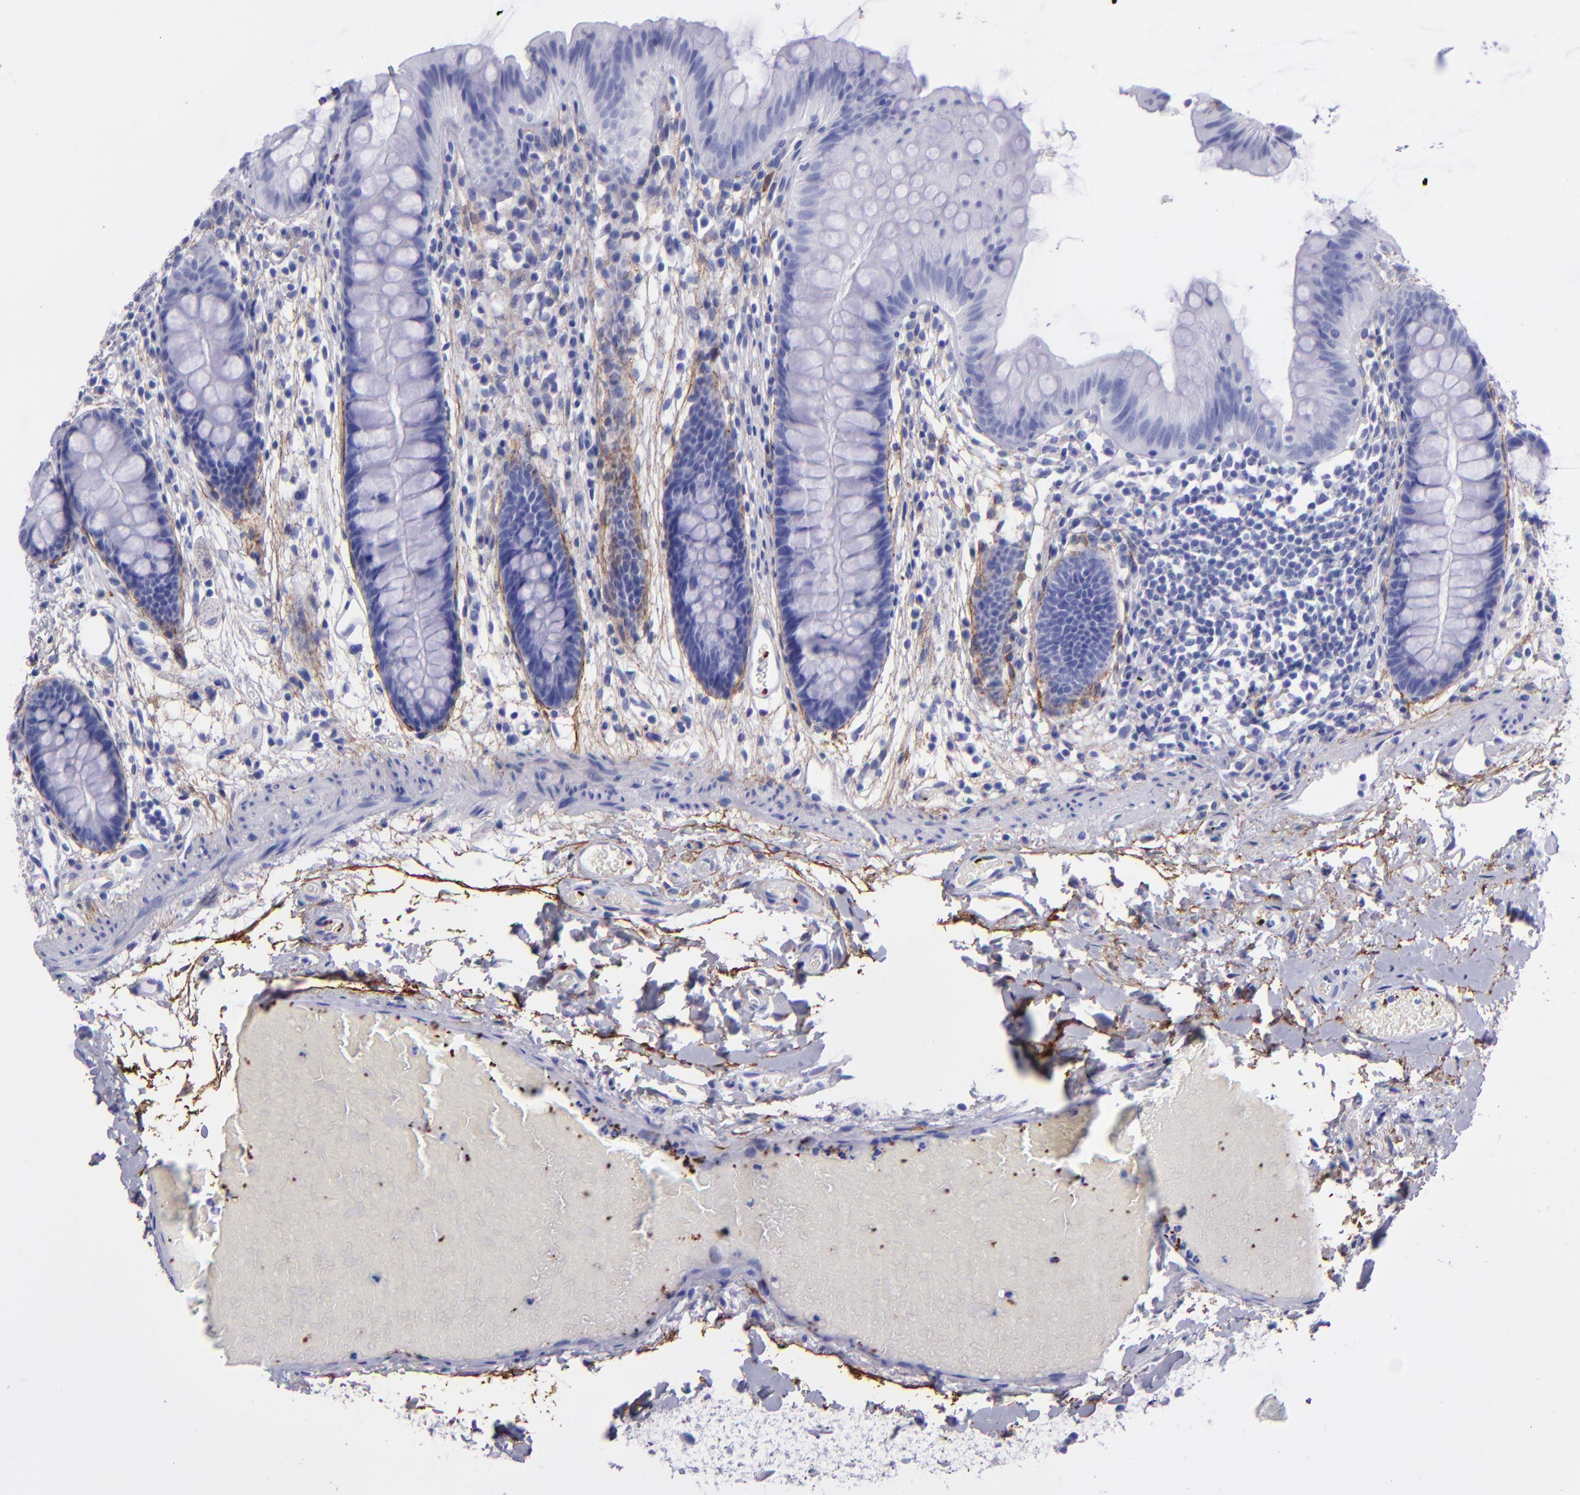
{"staining": {"intensity": "negative", "quantity": "none", "location": "none"}, "tissue": "colon", "cell_type": "Endothelial cells", "image_type": "normal", "snomed": [{"axis": "morphology", "description": "Normal tissue, NOS"}, {"axis": "topography", "description": "Smooth muscle"}, {"axis": "topography", "description": "Colon"}], "caption": "High power microscopy micrograph of an immunohistochemistry (IHC) histopathology image of unremarkable colon, revealing no significant expression in endothelial cells.", "gene": "EFCAB13", "patient": {"sex": "male", "age": 67}}